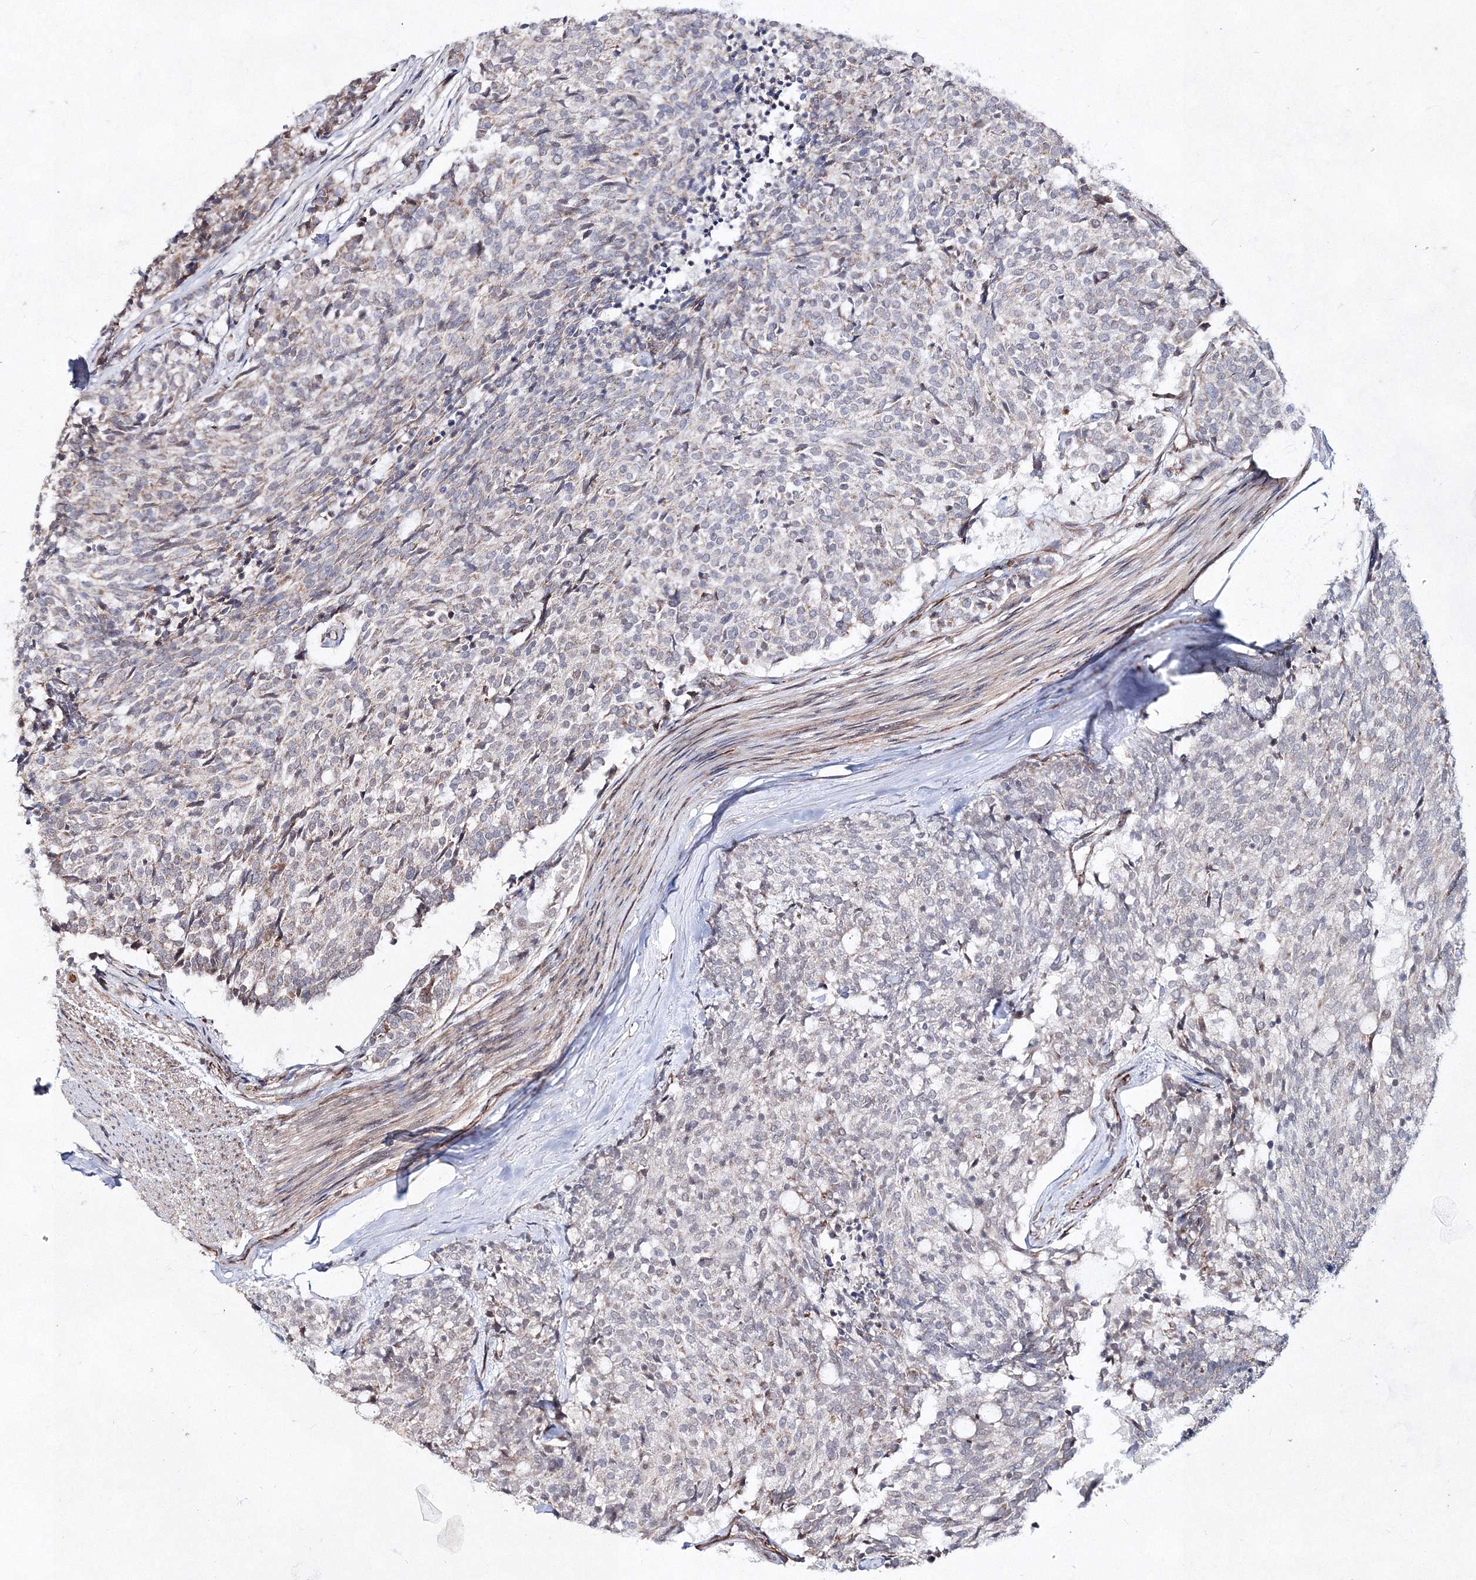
{"staining": {"intensity": "negative", "quantity": "none", "location": "none"}, "tissue": "carcinoid", "cell_type": "Tumor cells", "image_type": "cancer", "snomed": [{"axis": "morphology", "description": "Carcinoid, malignant, NOS"}, {"axis": "topography", "description": "Pancreas"}], "caption": "DAB (3,3'-diaminobenzidine) immunohistochemical staining of carcinoid reveals no significant staining in tumor cells. The staining was performed using DAB (3,3'-diaminobenzidine) to visualize the protein expression in brown, while the nuclei were stained in blue with hematoxylin (Magnification: 20x).", "gene": "SNIP1", "patient": {"sex": "female", "age": 54}}